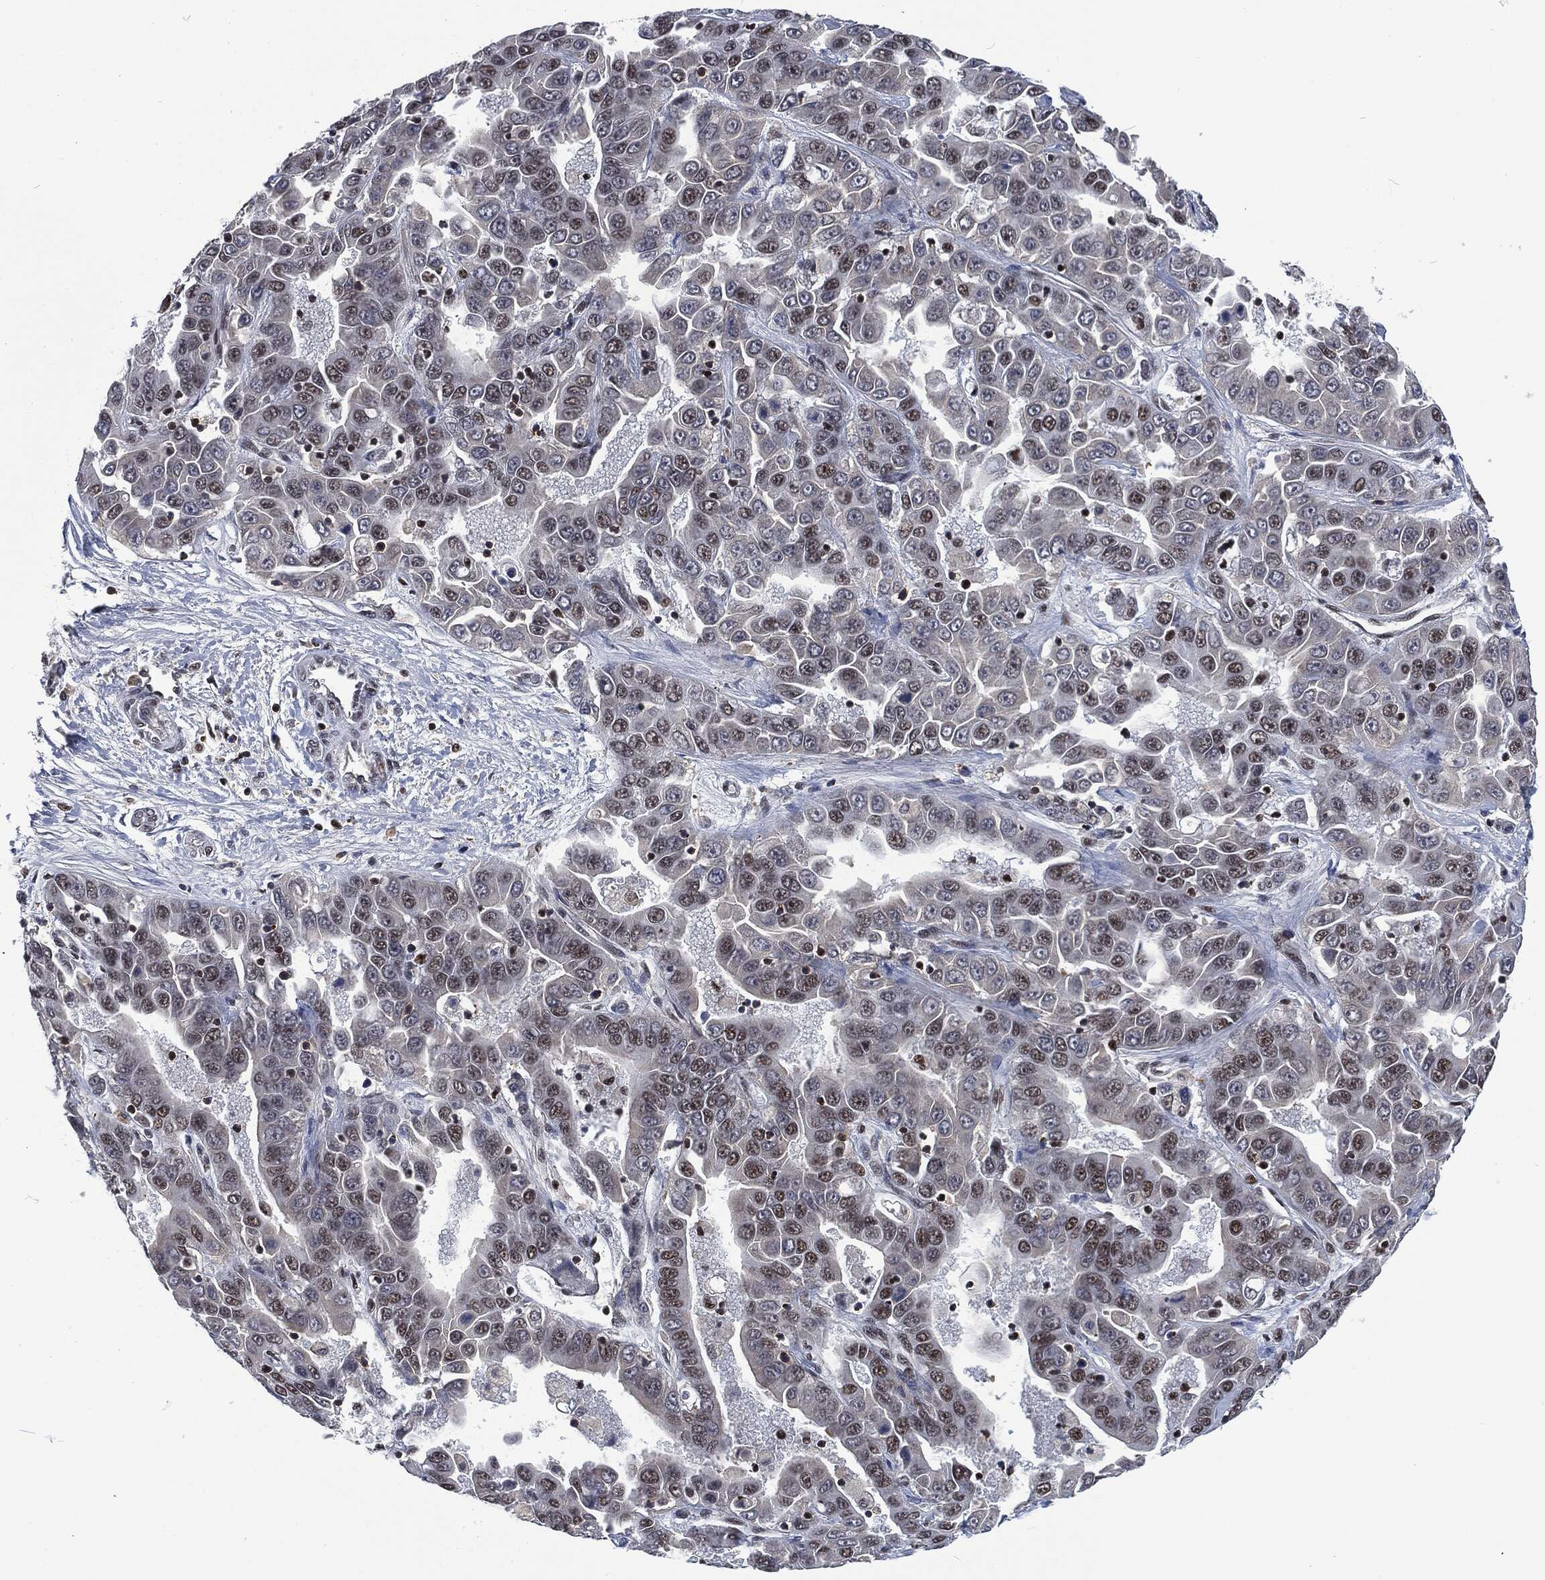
{"staining": {"intensity": "moderate", "quantity": "25%-75%", "location": "nuclear"}, "tissue": "liver cancer", "cell_type": "Tumor cells", "image_type": "cancer", "snomed": [{"axis": "morphology", "description": "Cholangiocarcinoma"}, {"axis": "topography", "description": "Liver"}], "caption": "The immunohistochemical stain labels moderate nuclear staining in tumor cells of cholangiocarcinoma (liver) tissue.", "gene": "DCPS", "patient": {"sex": "female", "age": 52}}